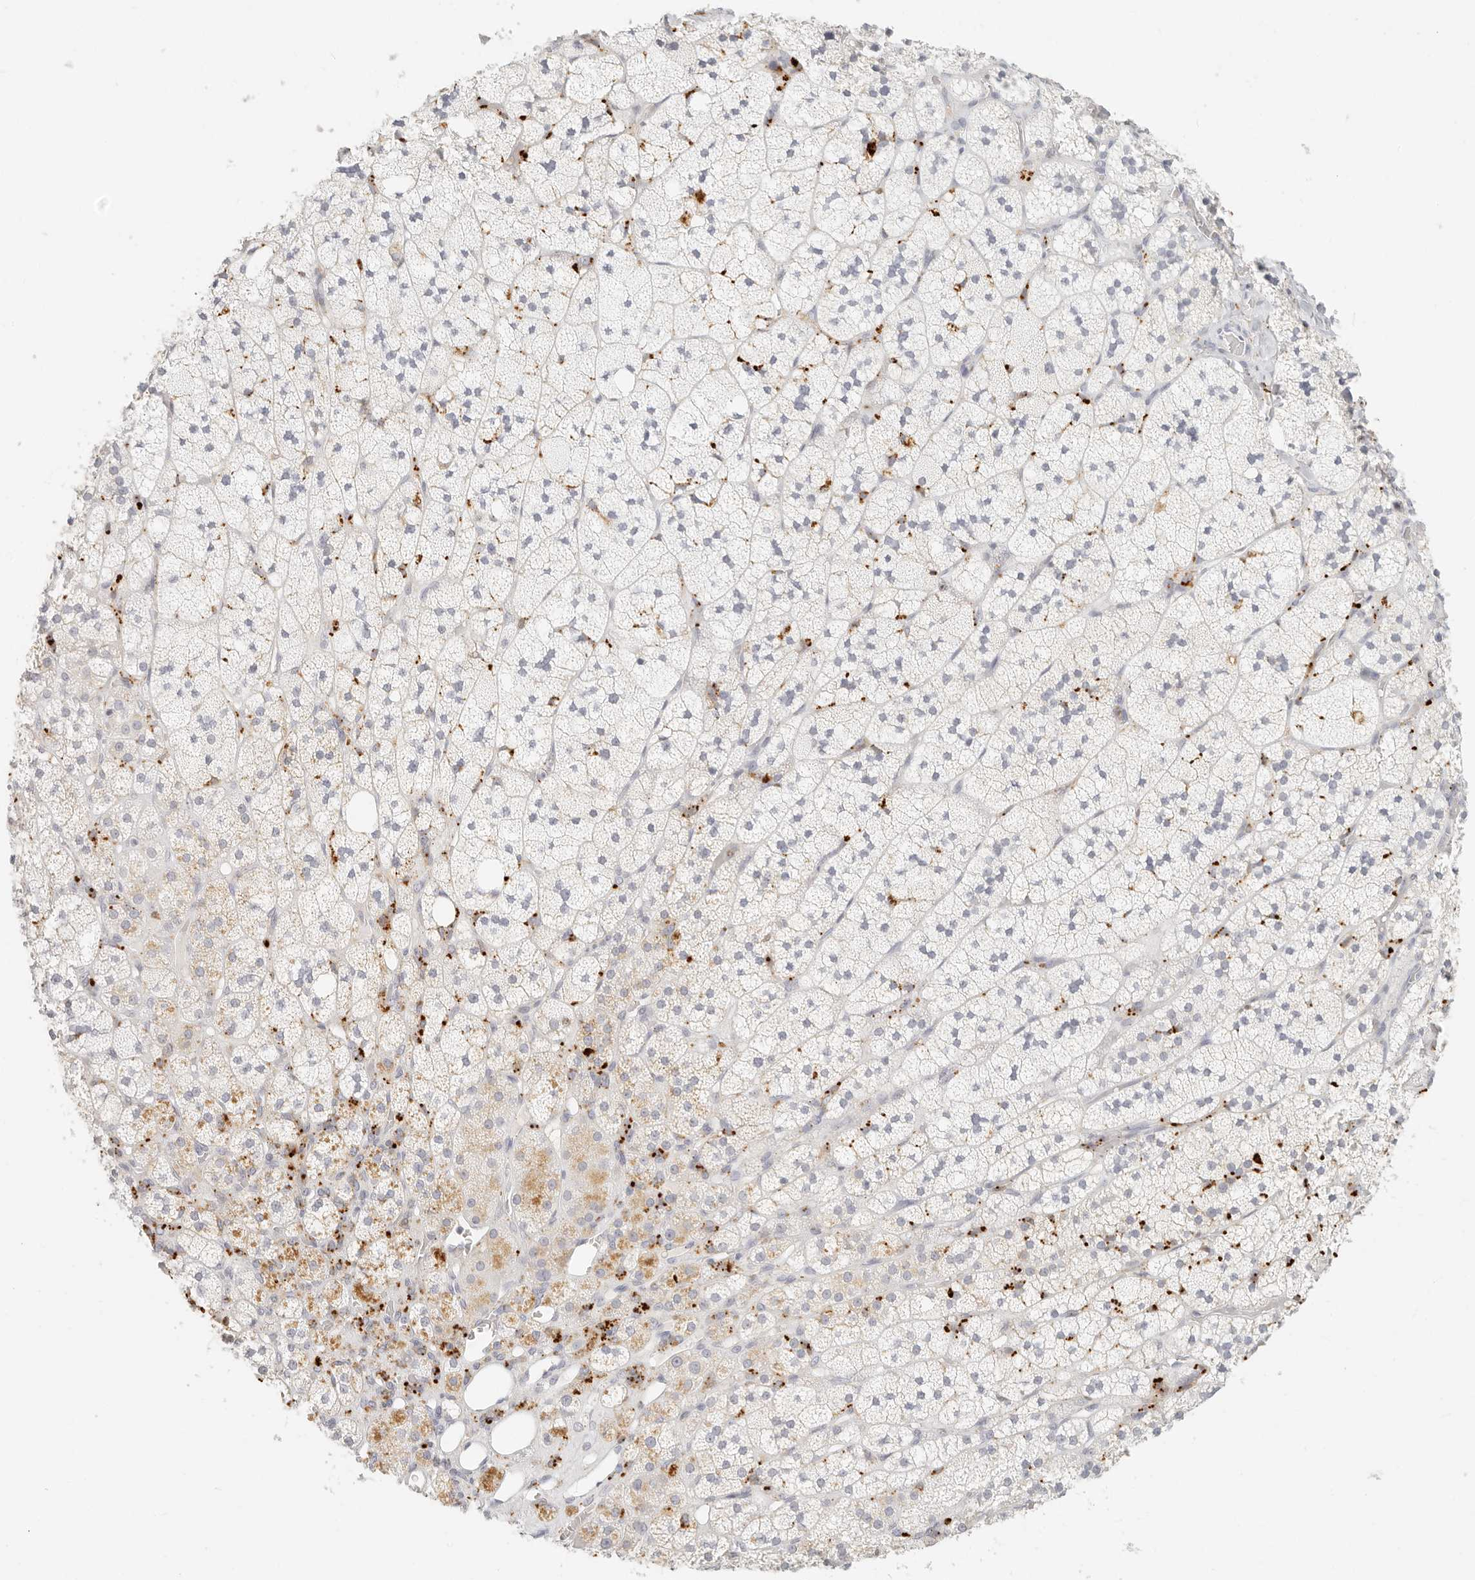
{"staining": {"intensity": "weak", "quantity": "<25%", "location": "cytoplasmic/membranous"}, "tissue": "adrenal gland", "cell_type": "Glandular cells", "image_type": "normal", "snomed": [{"axis": "morphology", "description": "Normal tissue, NOS"}, {"axis": "topography", "description": "Adrenal gland"}], "caption": "High power microscopy image of an IHC image of normal adrenal gland, revealing no significant staining in glandular cells. (DAB immunohistochemistry with hematoxylin counter stain).", "gene": "RNASET2", "patient": {"sex": "male", "age": 61}}